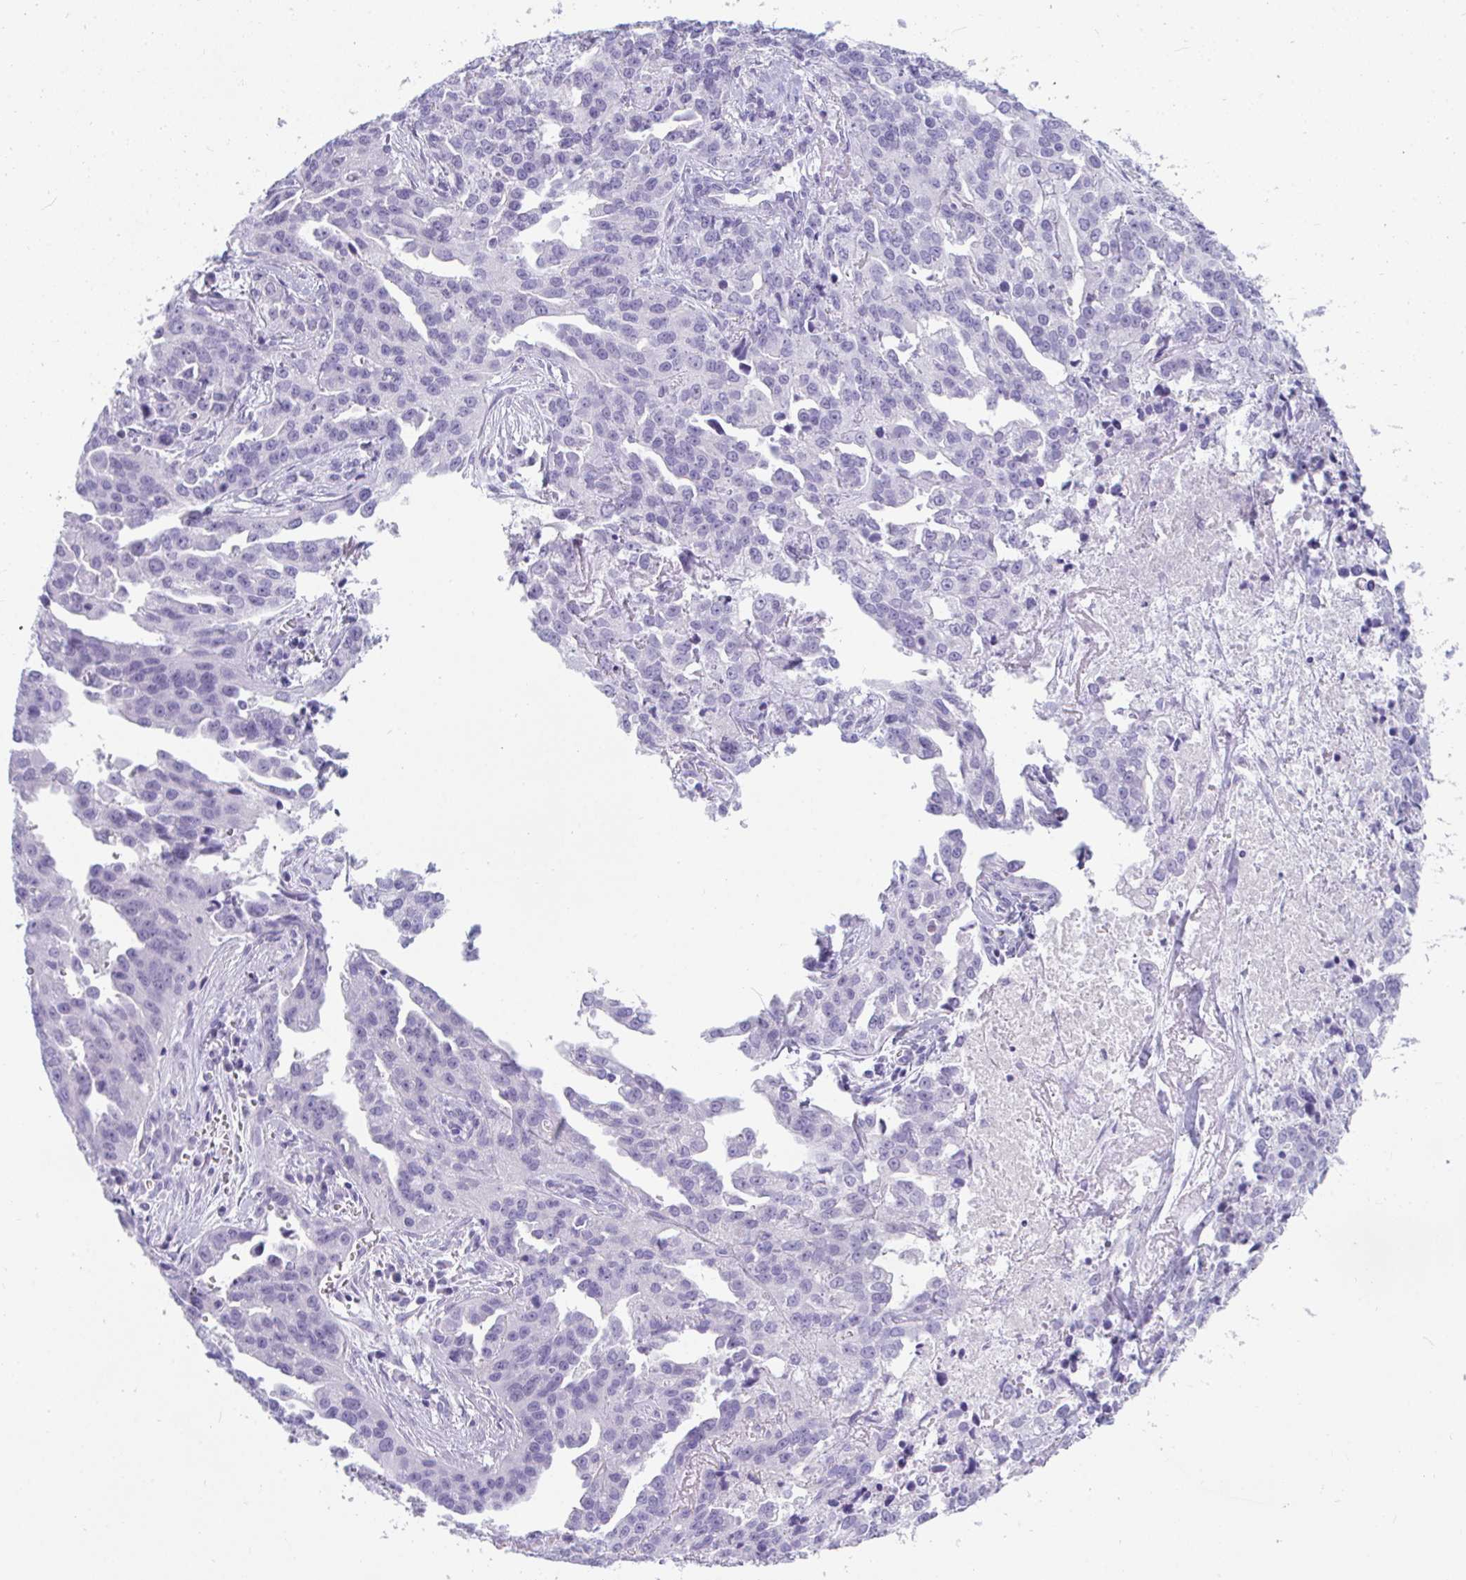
{"staining": {"intensity": "negative", "quantity": "none", "location": "none"}, "tissue": "ovarian cancer", "cell_type": "Tumor cells", "image_type": "cancer", "snomed": [{"axis": "morphology", "description": "Cystadenocarcinoma, serous, NOS"}, {"axis": "topography", "description": "Ovary"}], "caption": "Human serous cystadenocarcinoma (ovarian) stained for a protein using immunohistochemistry (IHC) displays no positivity in tumor cells.", "gene": "TTC30B", "patient": {"sex": "female", "age": 75}}